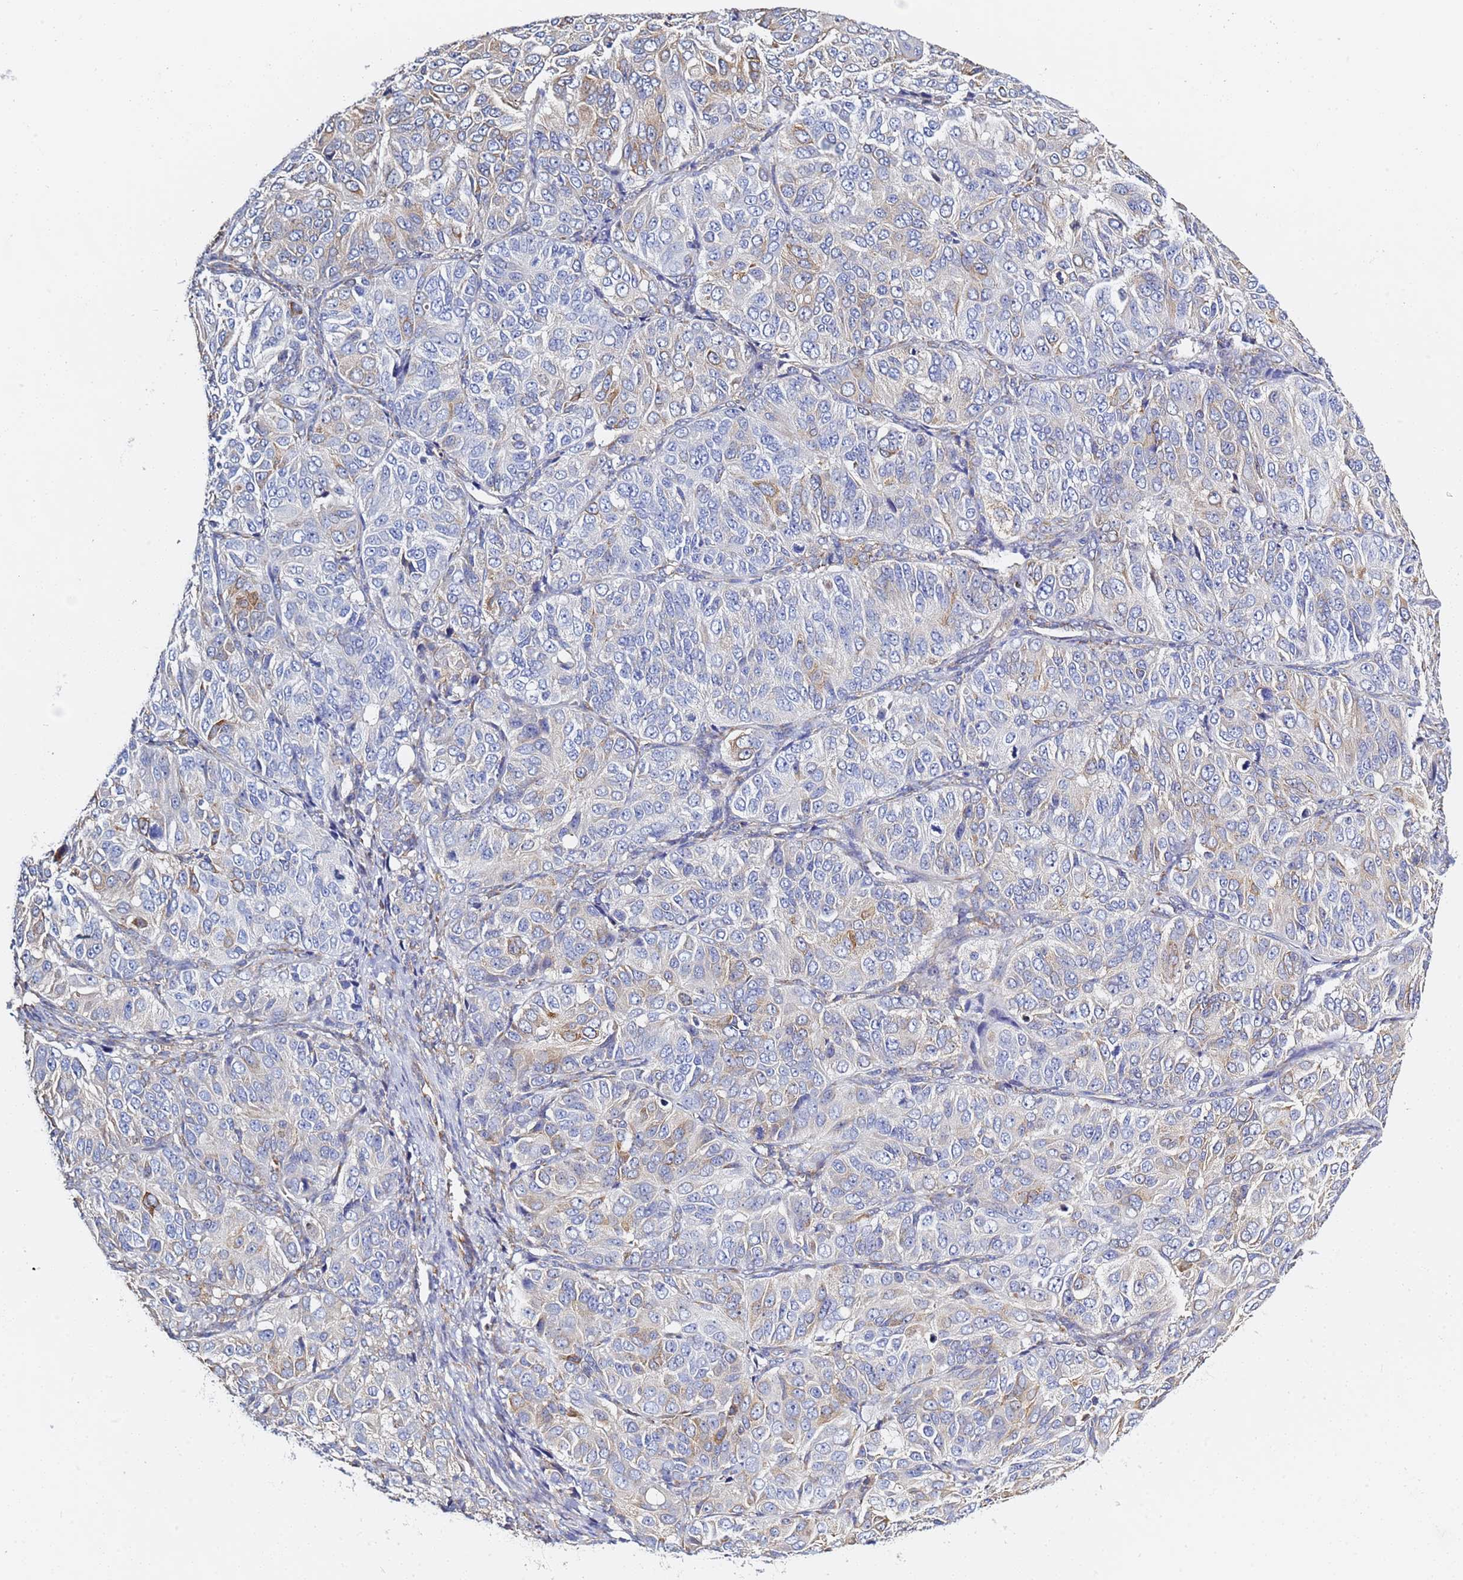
{"staining": {"intensity": "moderate", "quantity": "<25%", "location": "cytoplasmic/membranous"}, "tissue": "ovarian cancer", "cell_type": "Tumor cells", "image_type": "cancer", "snomed": [{"axis": "morphology", "description": "Carcinoma, endometroid"}, {"axis": "topography", "description": "Ovary"}], "caption": "Moderate cytoplasmic/membranous protein expression is appreciated in about <25% of tumor cells in ovarian cancer.", "gene": "GDAP2", "patient": {"sex": "female", "age": 51}}